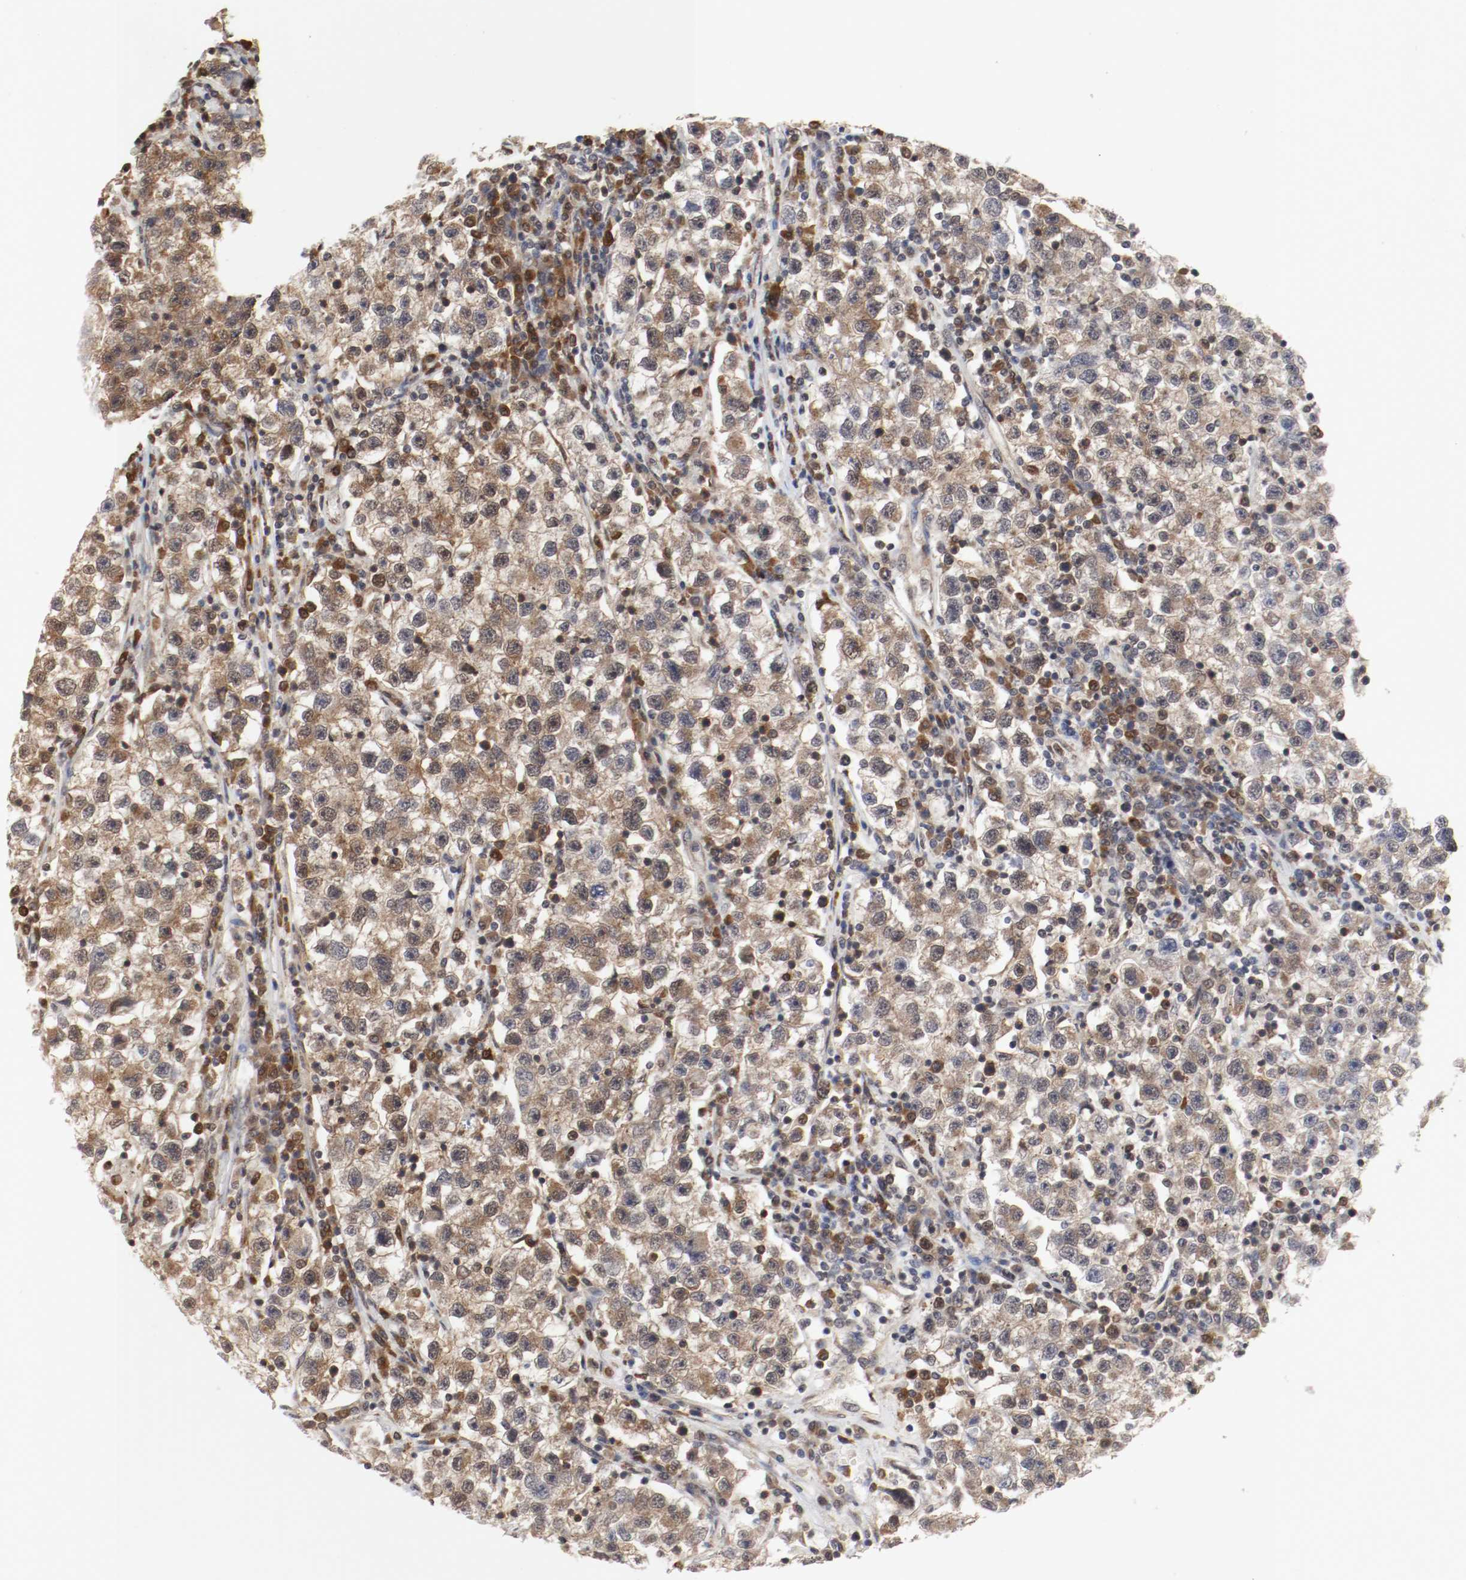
{"staining": {"intensity": "moderate", "quantity": ">75%", "location": "cytoplasmic/membranous"}, "tissue": "testis cancer", "cell_type": "Tumor cells", "image_type": "cancer", "snomed": [{"axis": "morphology", "description": "Seminoma, NOS"}, {"axis": "topography", "description": "Testis"}], "caption": "A high-resolution photomicrograph shows immunohistochemistry (IHC) staining of seminoma (testis), which reveals moderate cytoplasmic/membranous positivity in about >75% of tumor cells.", "gene": "AFG3L2", "patient": {"sex": "male", "age": 22}}